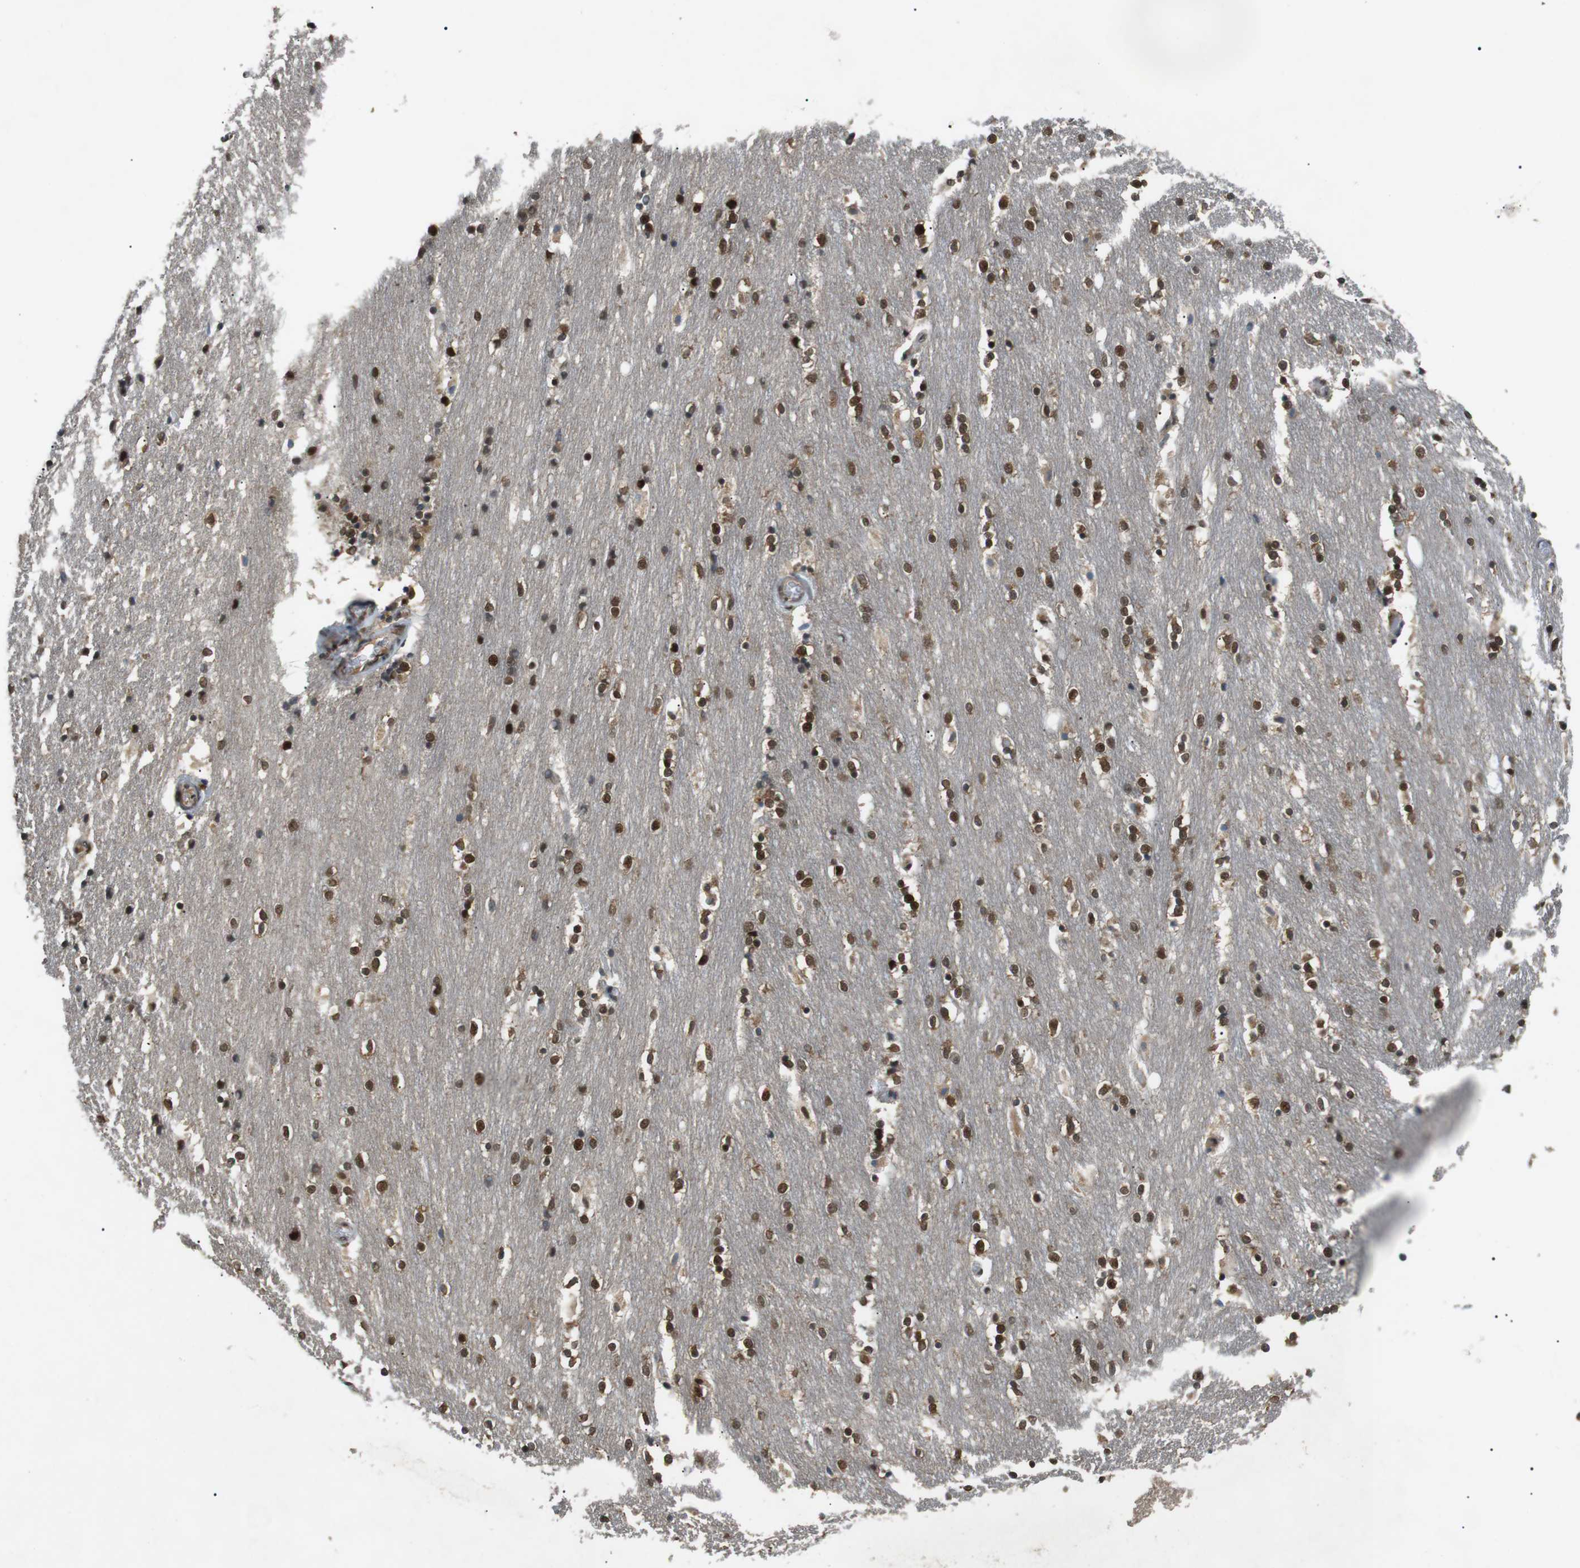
{"staining": {"intensity": "strong", "quantity": ">75%", "location": "nuclear"}, "tissue": "caudate", "cell_type": "Glial cells", "image_type": "normal", "snomed": [{"axis": "morphology", "description": "Normal tissue, NOS"}, {"axis": "topography", "description": "Lateral ventricle wall"}], "caption": "Protein staining displays strong nuclear positivity in about >75% of glial cells in normal caudate.", "gene": "ORAI3", "patient": {"sex": "female", "age": 54}}